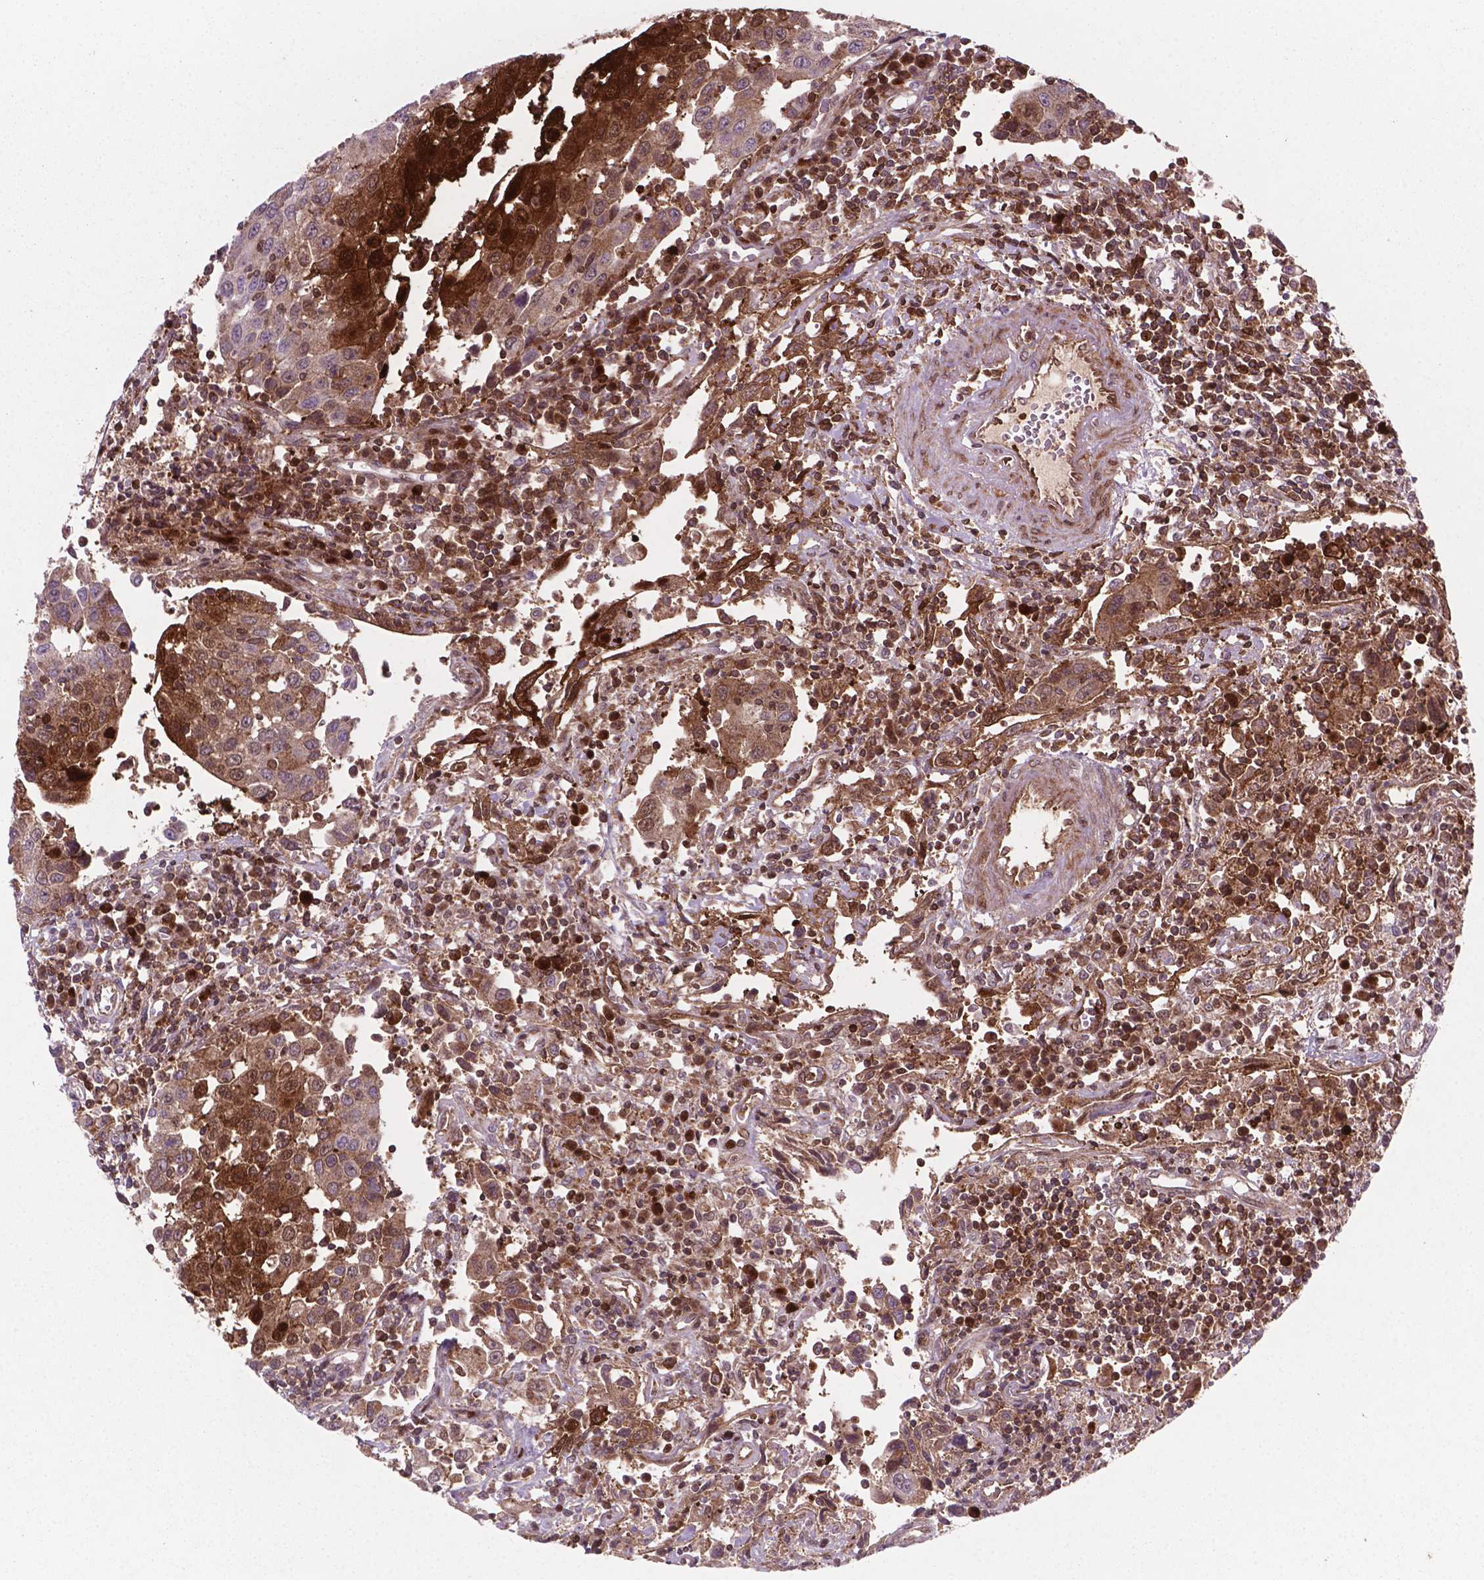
{"staining": {"intensity": "strong", "quantity": "25%-75%", "location": "cytoplasmic/membranous"}, "tissue": "urothelial cancer", "cell_type": "Tumor cells", "image_type": "cancer", "snomed": [{"axis": "morphology", "description": "Urothelial carcinoma, High grade"}, {"axis": "topography", "description": "Urinary bladder"}], "caption": "IHC (DAB) staining of urothelial carcinoma (high-grade) shows strong cytoplasmic/membranous protein expression in about 25%-75% of tumor cells. (DAB IHC, brown staining for protein, blue staining for nuclei).", "gene": "LDHA", "patient": {"sex": "female", "age": 85}}